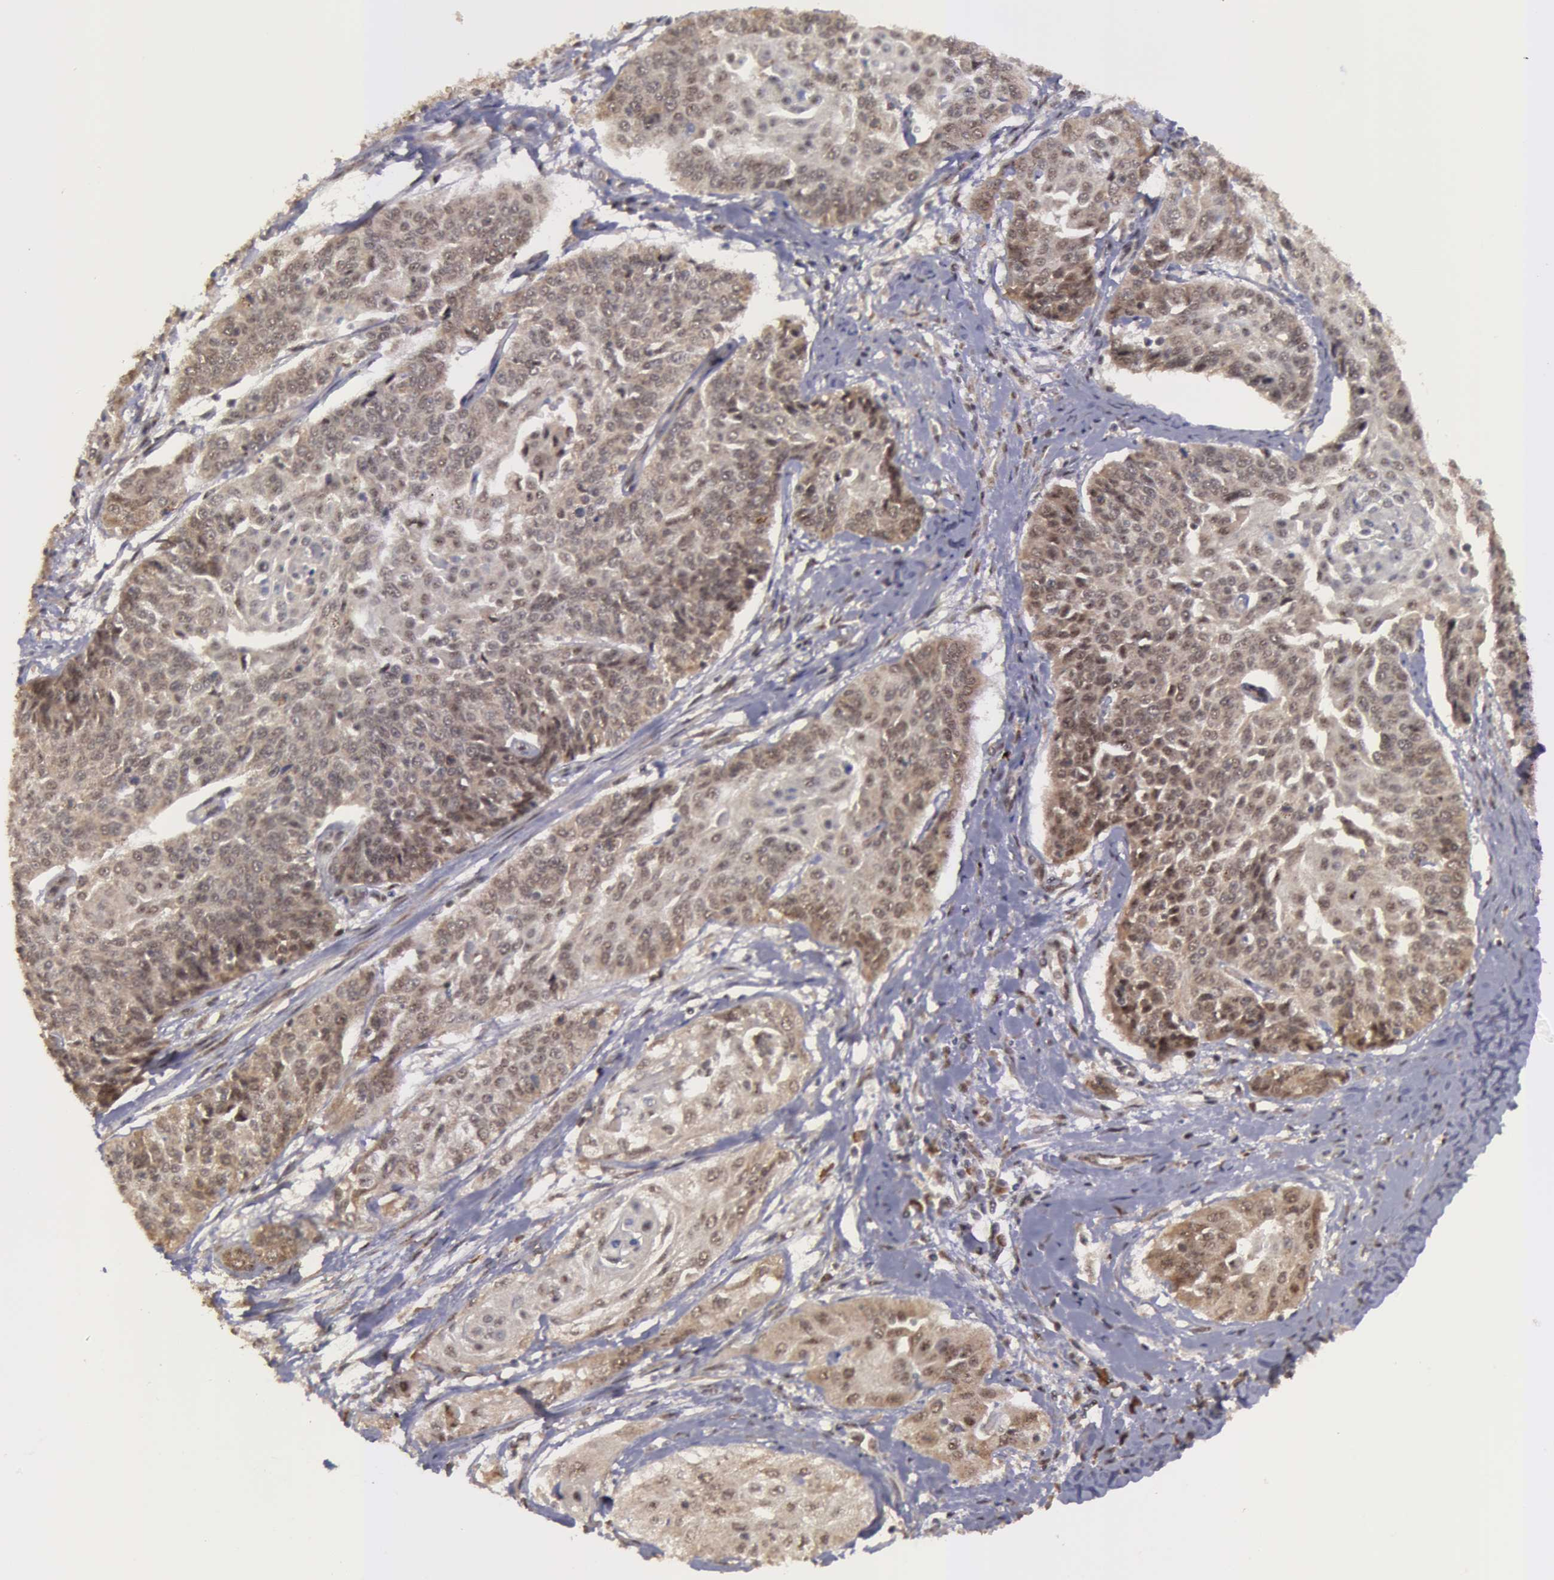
{"staining": {"intensity": "moderate", "quantity": ">75%", "location": "cytoplasmic/membranous"}, "tissue": "cervical cancer", "cell_type": "Tumor cells", "image_type": "cancer", "snomed": [{"axis": "morphology", "description": "Squamous cell carcinoma, NOS"}, {"axis": "topography", "description": "Cervix"}], "caption": "Moderate cytoplasmic/membranous protein staining is present in about >75% of tumor cells in squamous cell carcinoma (cervical).", "gene": "GLIS1", "patient": {"sex": "female", "age": 64}}